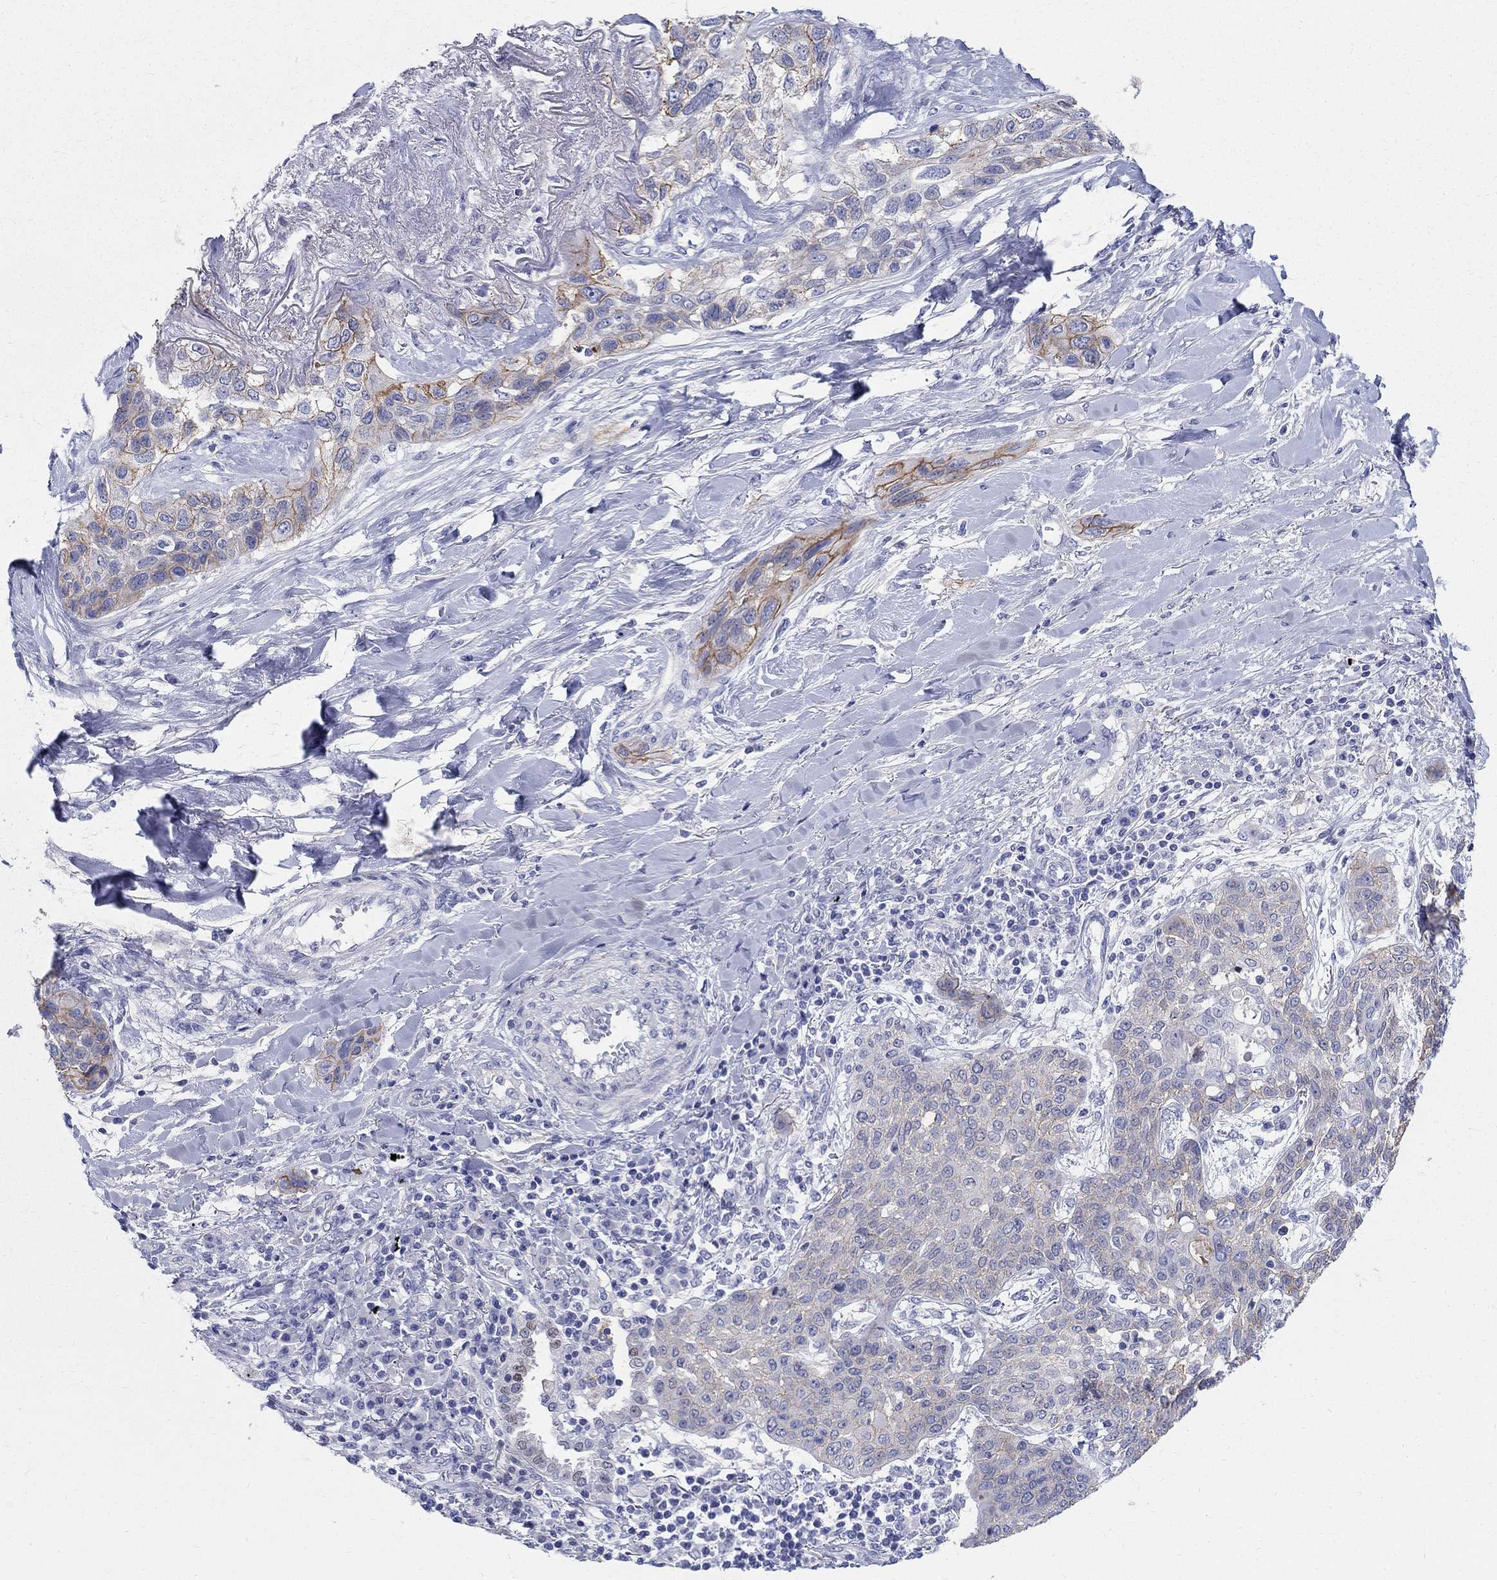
{"staining": {"intensity": "moderate", "quantity": "25%-75%", "location": "cytoplasmic/membranous"}, "tissue": "lung cancer", "cell_type": "Tumor cells", "image_type": "cancer", "snomed": [{"axis": "morphology", "description": "Squamous cell carcinoma, NOS"}, {"axis": "topography", "description": "Lung"}], "caption": "Immunohistochemical staining of lung cancer (squamous cell carcinoma) reveals moderate cytoplasmic/membranous protein staining in about 25%-75% of tumor cells.", "gene": "SOX2", "patient": {"sex": "female", "age": 70}}